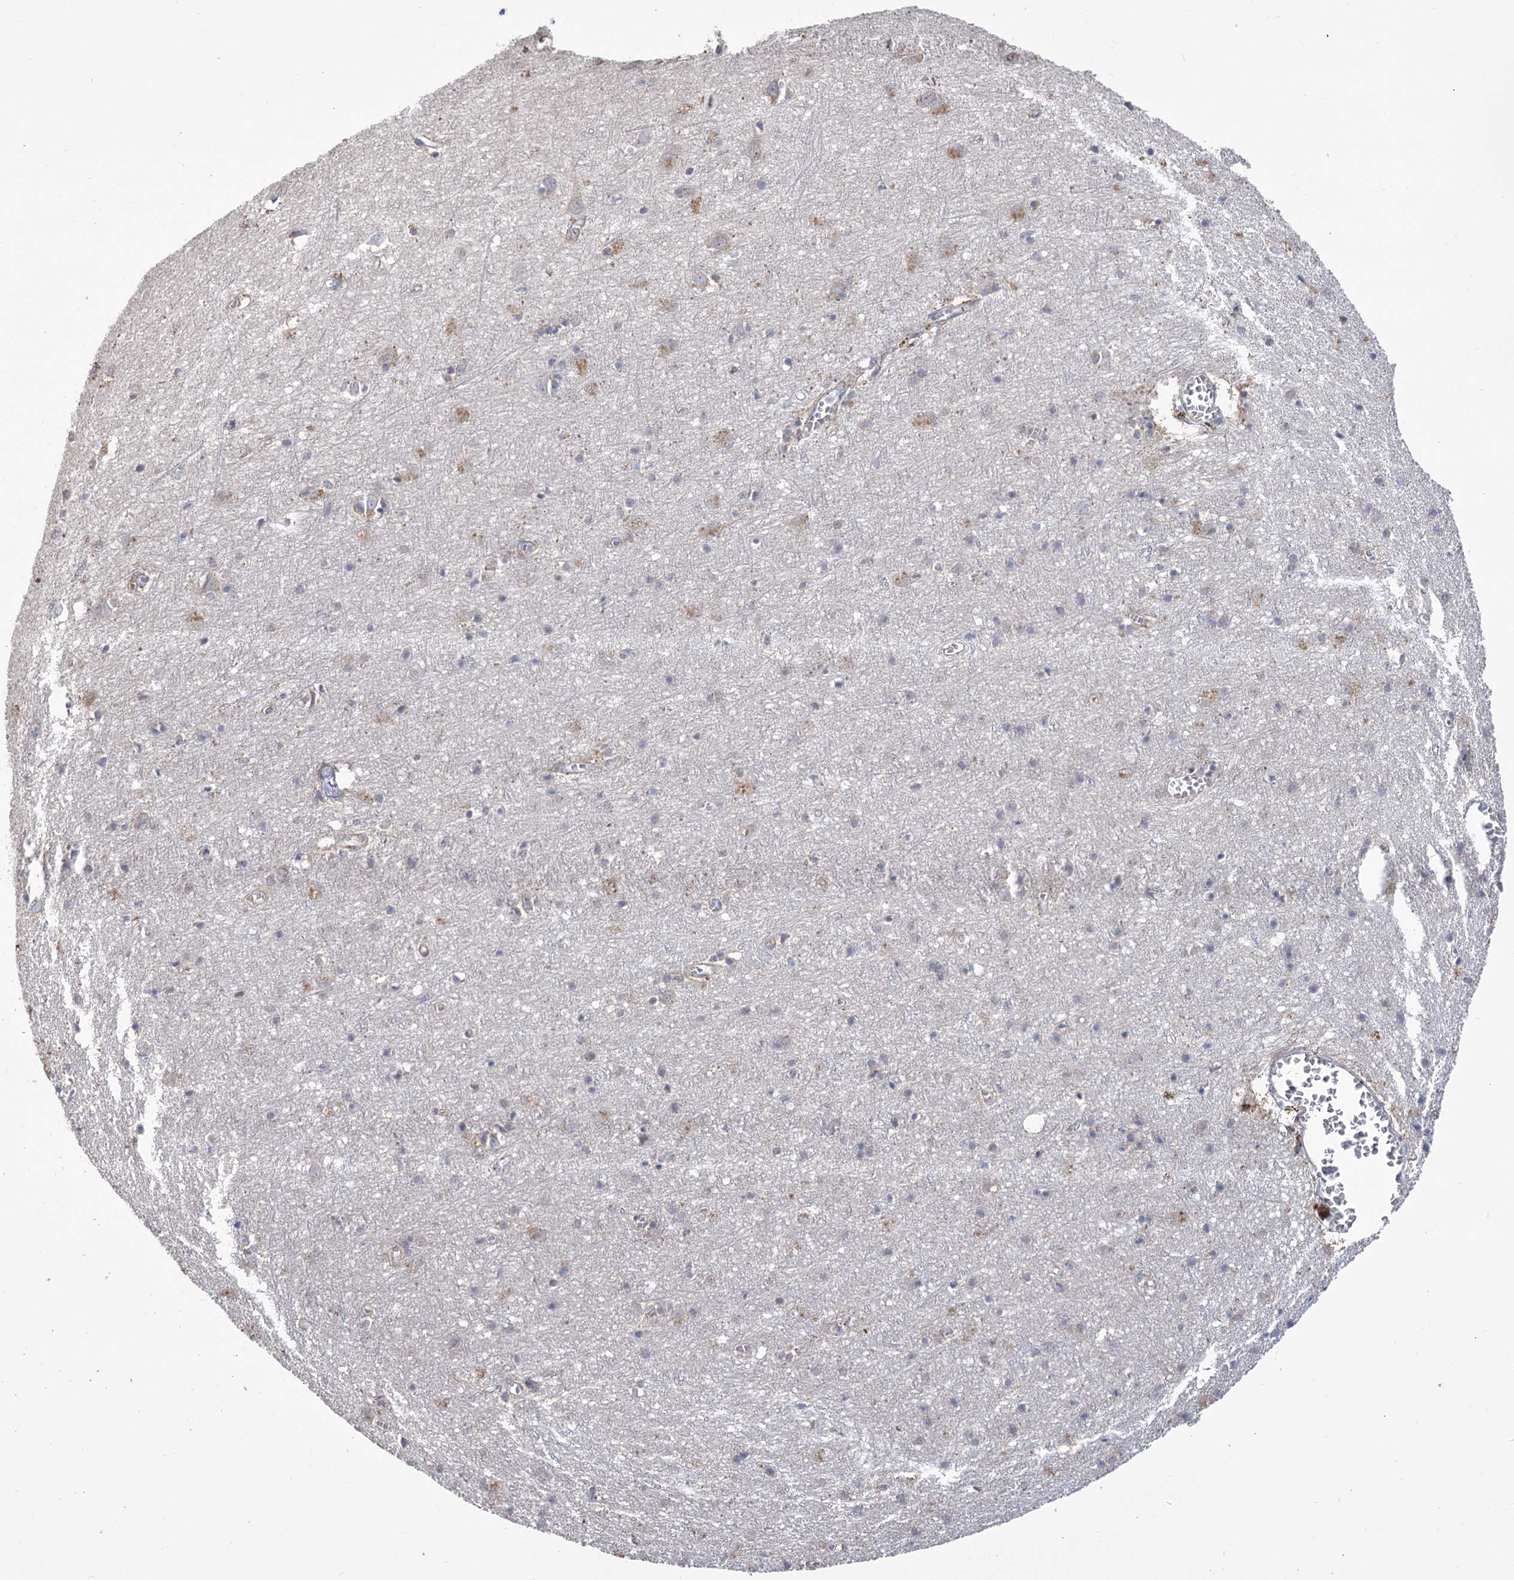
{"staining": {"intensity": "negative", "quantity": "none", "location": "none"}, "tissue": "cerebral cortex", "cell_type": "Endothelial cells", "image_type": "normal", "snomed": [{"axis": "morphology", "description": "Normal tissue, NOS"}, {"axis": "topography", "description": "Cerebral cortex"}], "caption": "This is a histopathology image of immunohistochemistry staining of normal cerebral cortex, which shows no staining in endothelial cells.", "gene": "PBLD", "patient": {"sex": "female", "age": 64}}